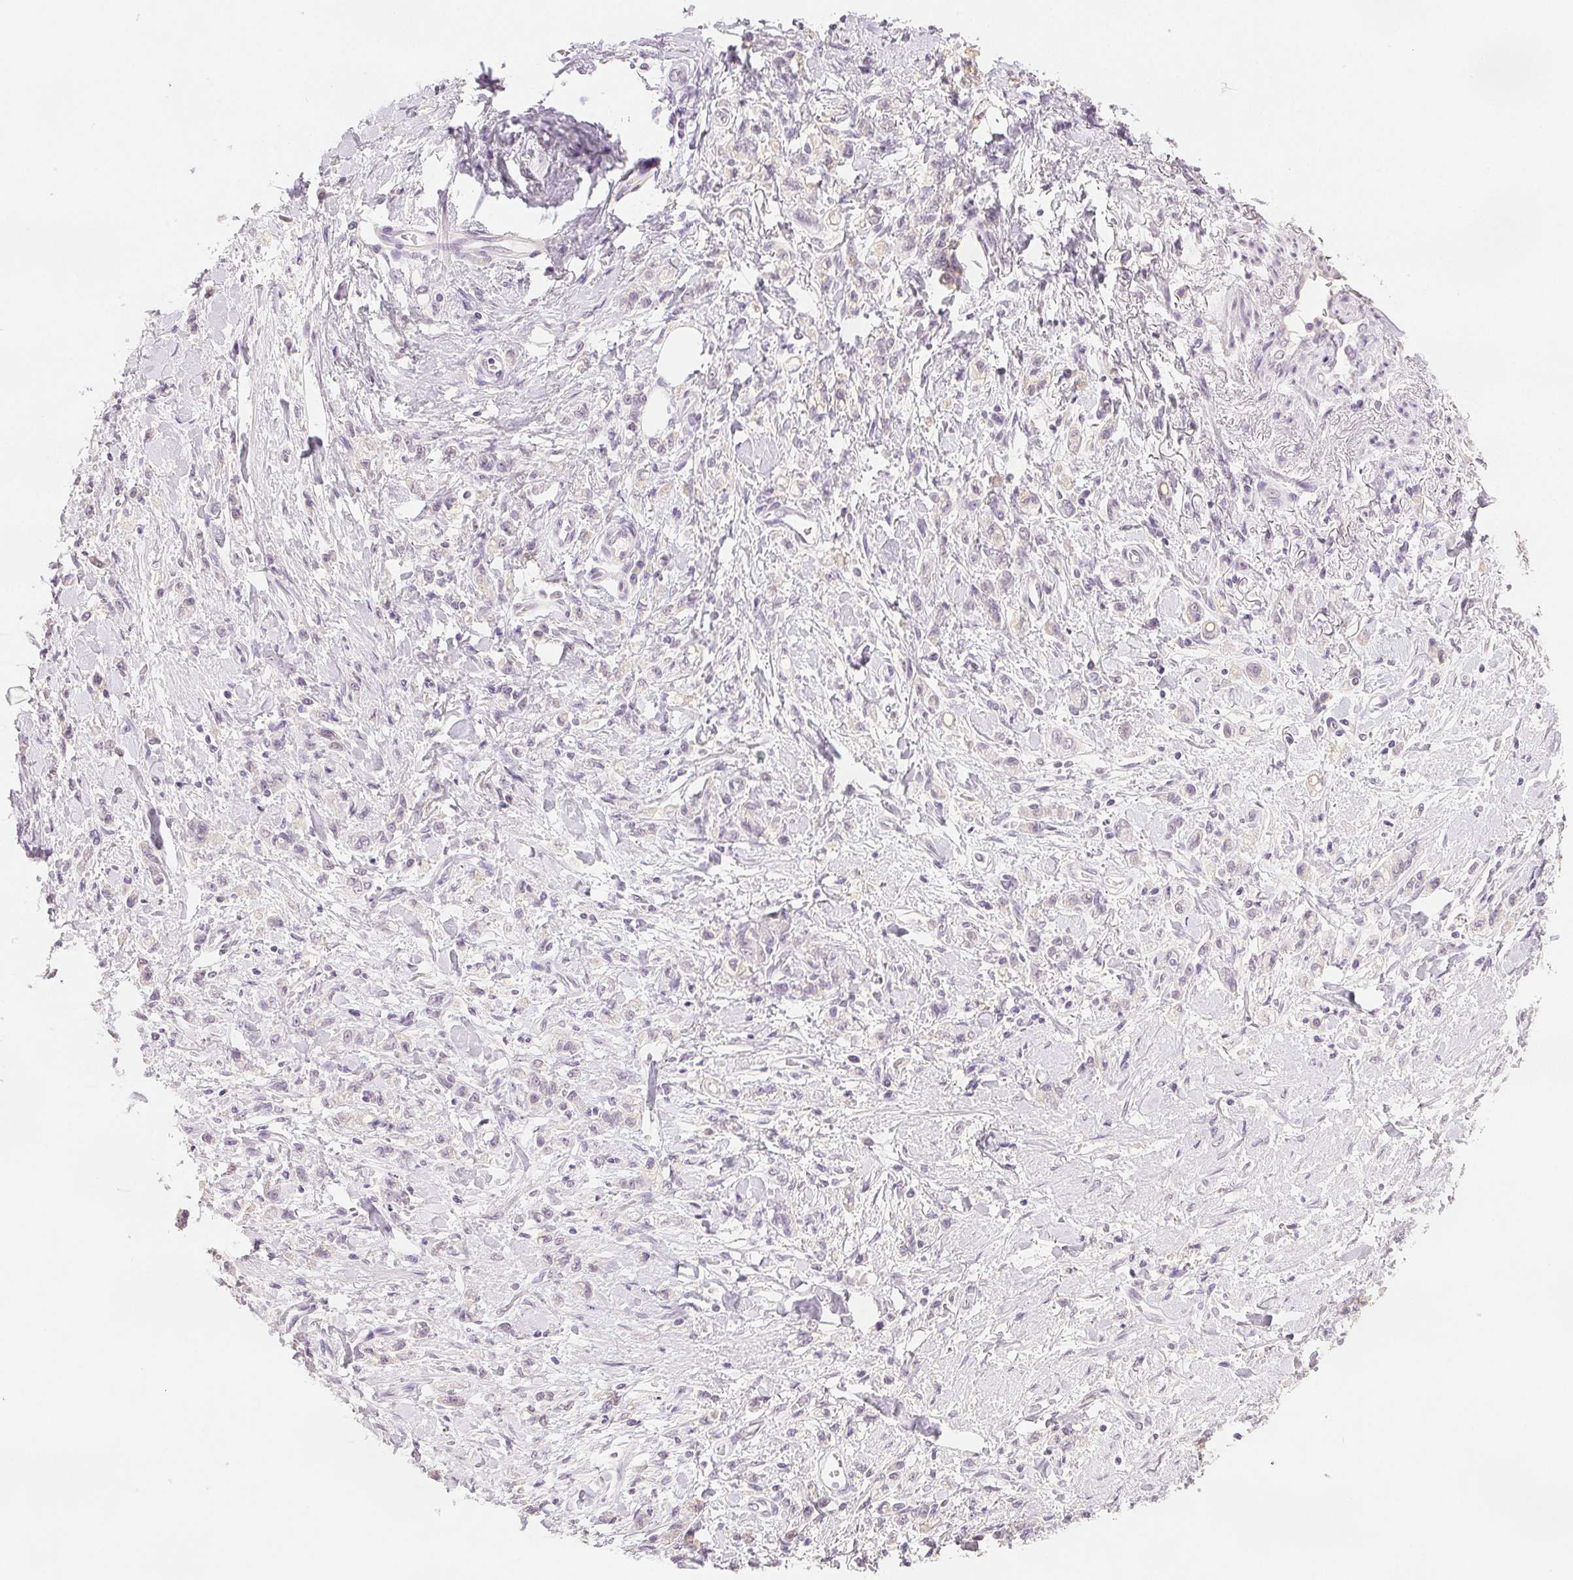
{"staining": {"intensity": "negative", "quantity": "none", "location": "none"}, "tissue": "stomach cancer", "cell_type": "Tumor cells", "image_type": "cancer", "snomed": [{"axis": "morphology", "description": "Adenocarcinoma, NOS"}, {"axis": "topography", "description": "Stomach"}], "caption": "Immunohistochemistry photomicrograph of stomach cancer (adenocarcinoma) stained for a protein (brown), which demonstrates no expression in tumor cells.", "gene": "SCGN", "patient": {"sex": "male", "age": 77}}